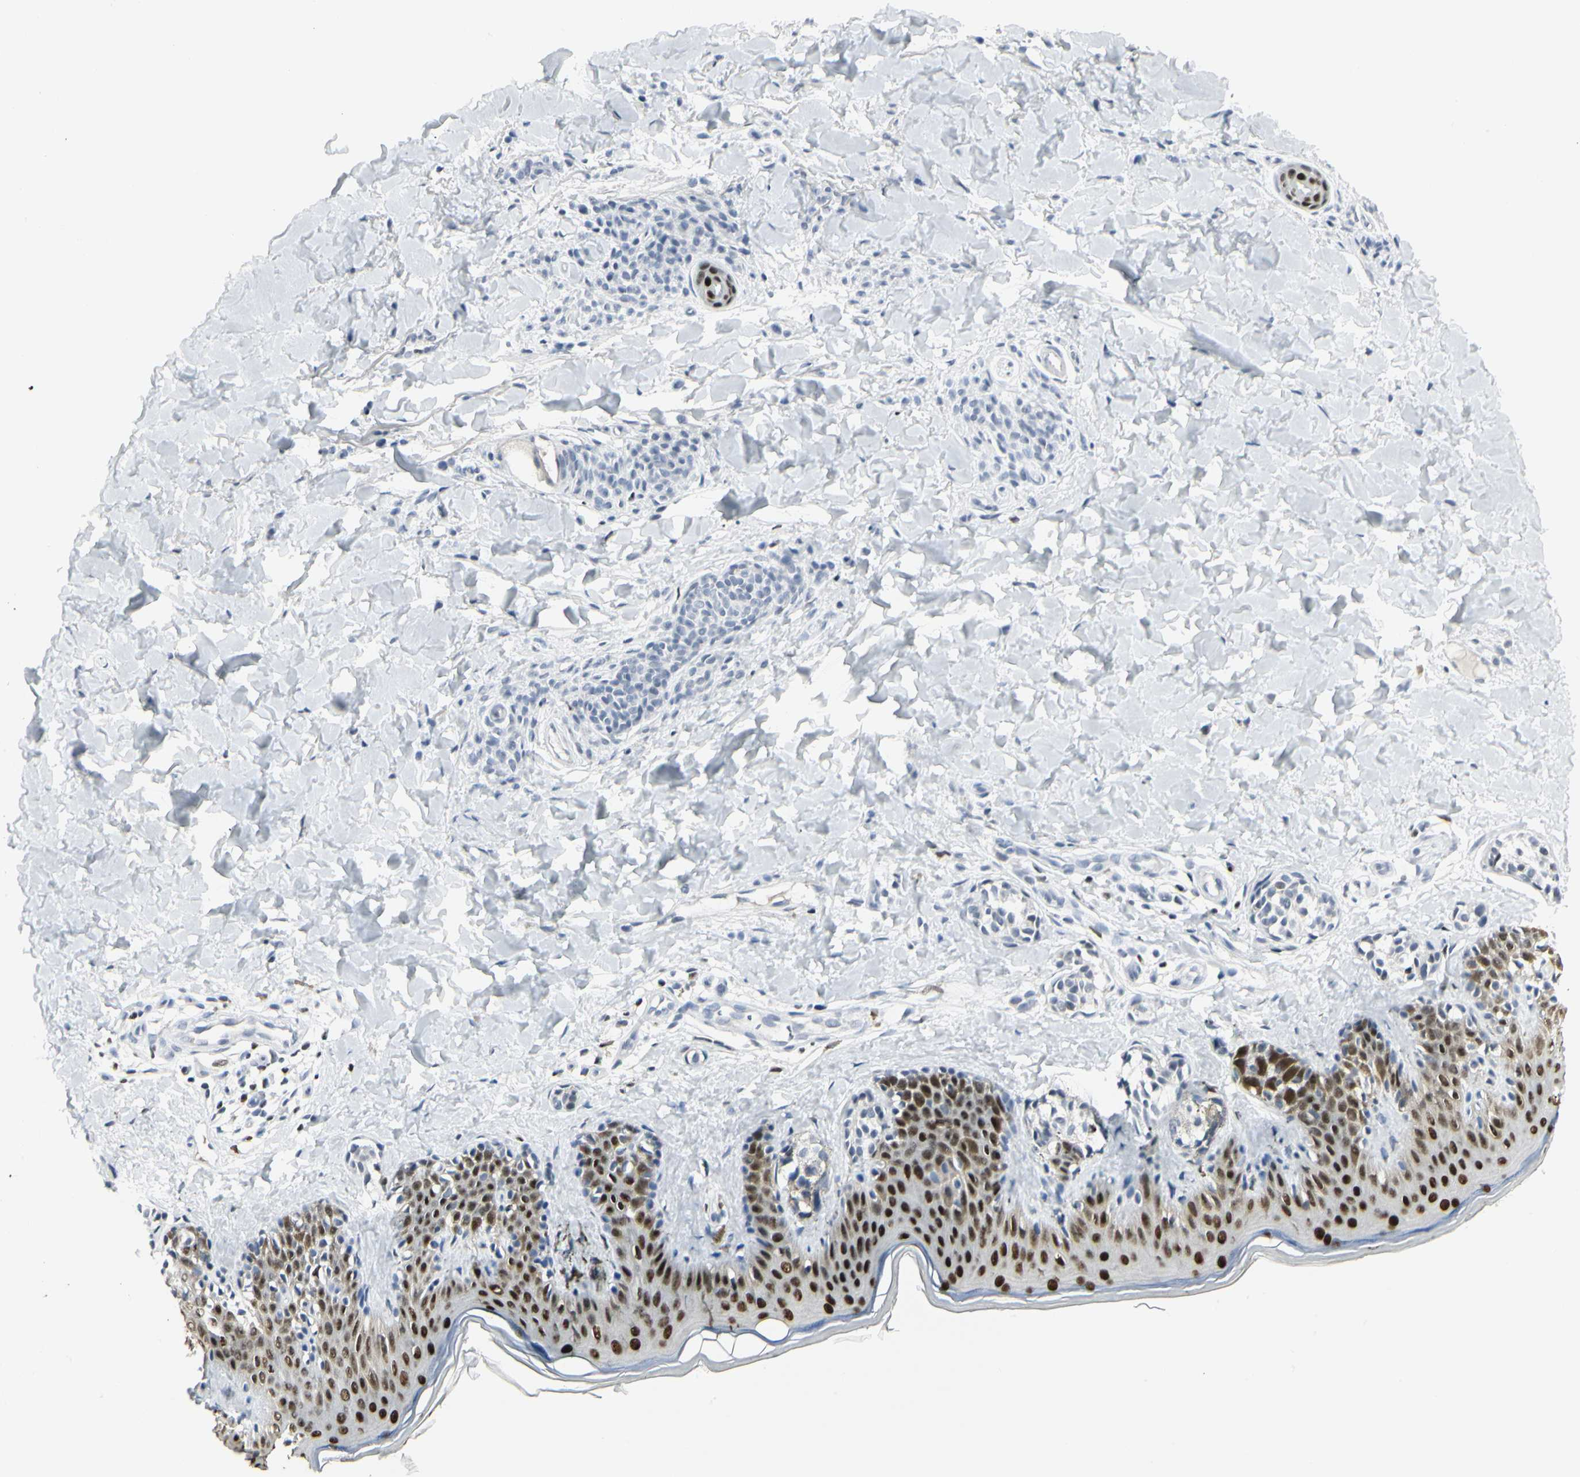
{"staining": {"intensity": "negative", "quantity": "none", "location": "none"}, "tissue": "skin", "cell_type": "Fibroblasts", "image_type": "normal", "snomed": [{"axis": "morphology", "description": "Normal tissue, NOS"}, {"axis": "topography", "description": "Skin"}], "caption": "A micrograph of human skin is negative for staining in fibroblasts. (DAB IHC visualized using brightfield microscopy, high magnification).", "gene": "ZBTB7B", "patient": {"sex": "male", "age": 16}}